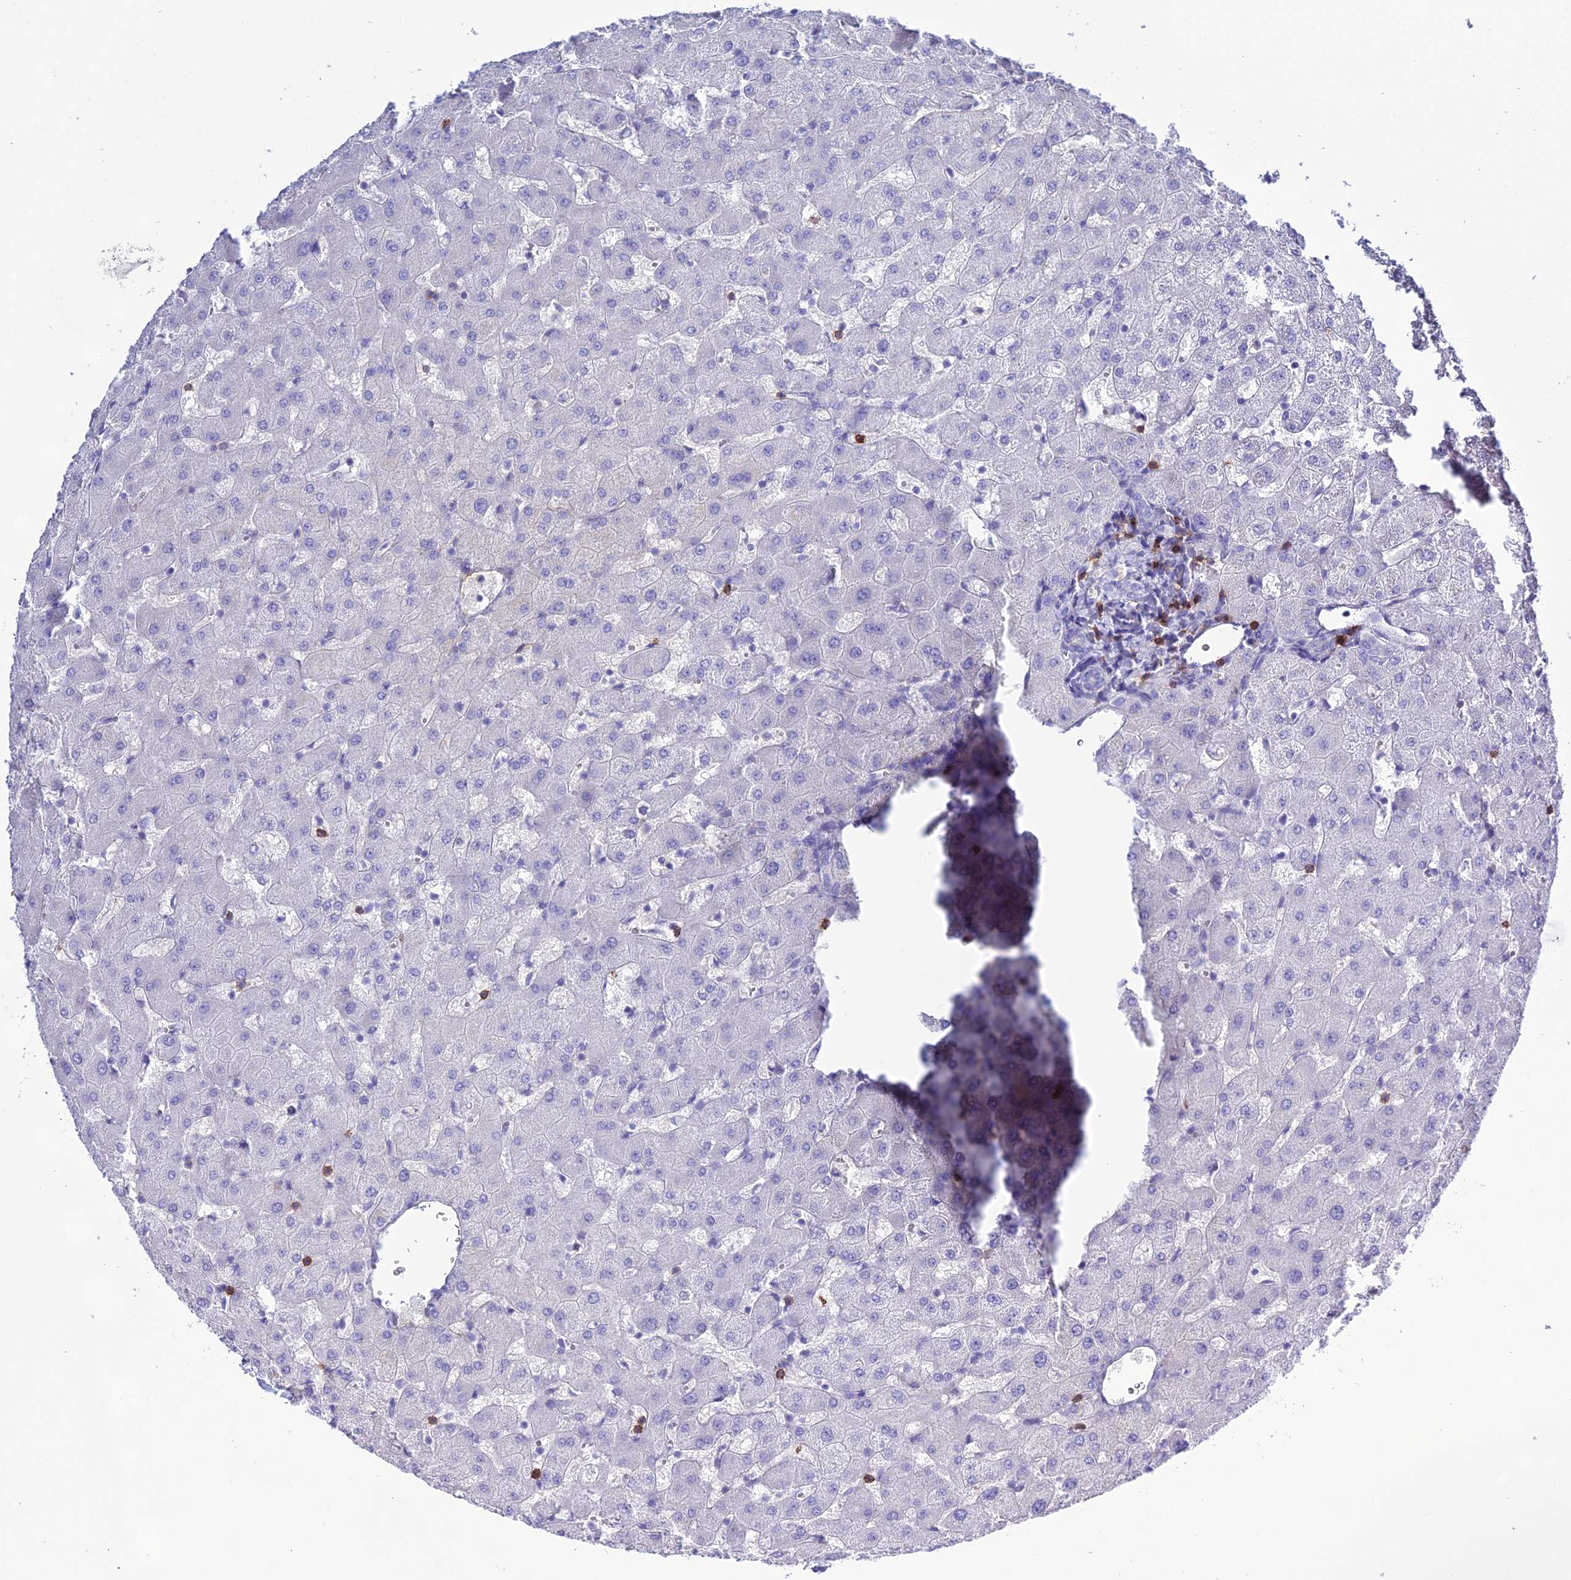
{"staining": {"intensity": "negative", "quantity": "none", "location": "none"}, "tissue": "liver", "cell_type": "Cholangiocytes", "image_type": "normal", "snomed": [{"axis": "morphology", "description": "Normal tissue, NOS"}, {"axis": "topography", "description": "Liver"}], "caption": "Human liver stained for a protein using IHC shows no expression in cholangiocytes.", "gene": "OR1Q1", "patient": {"sex": "female", "age": 63}}